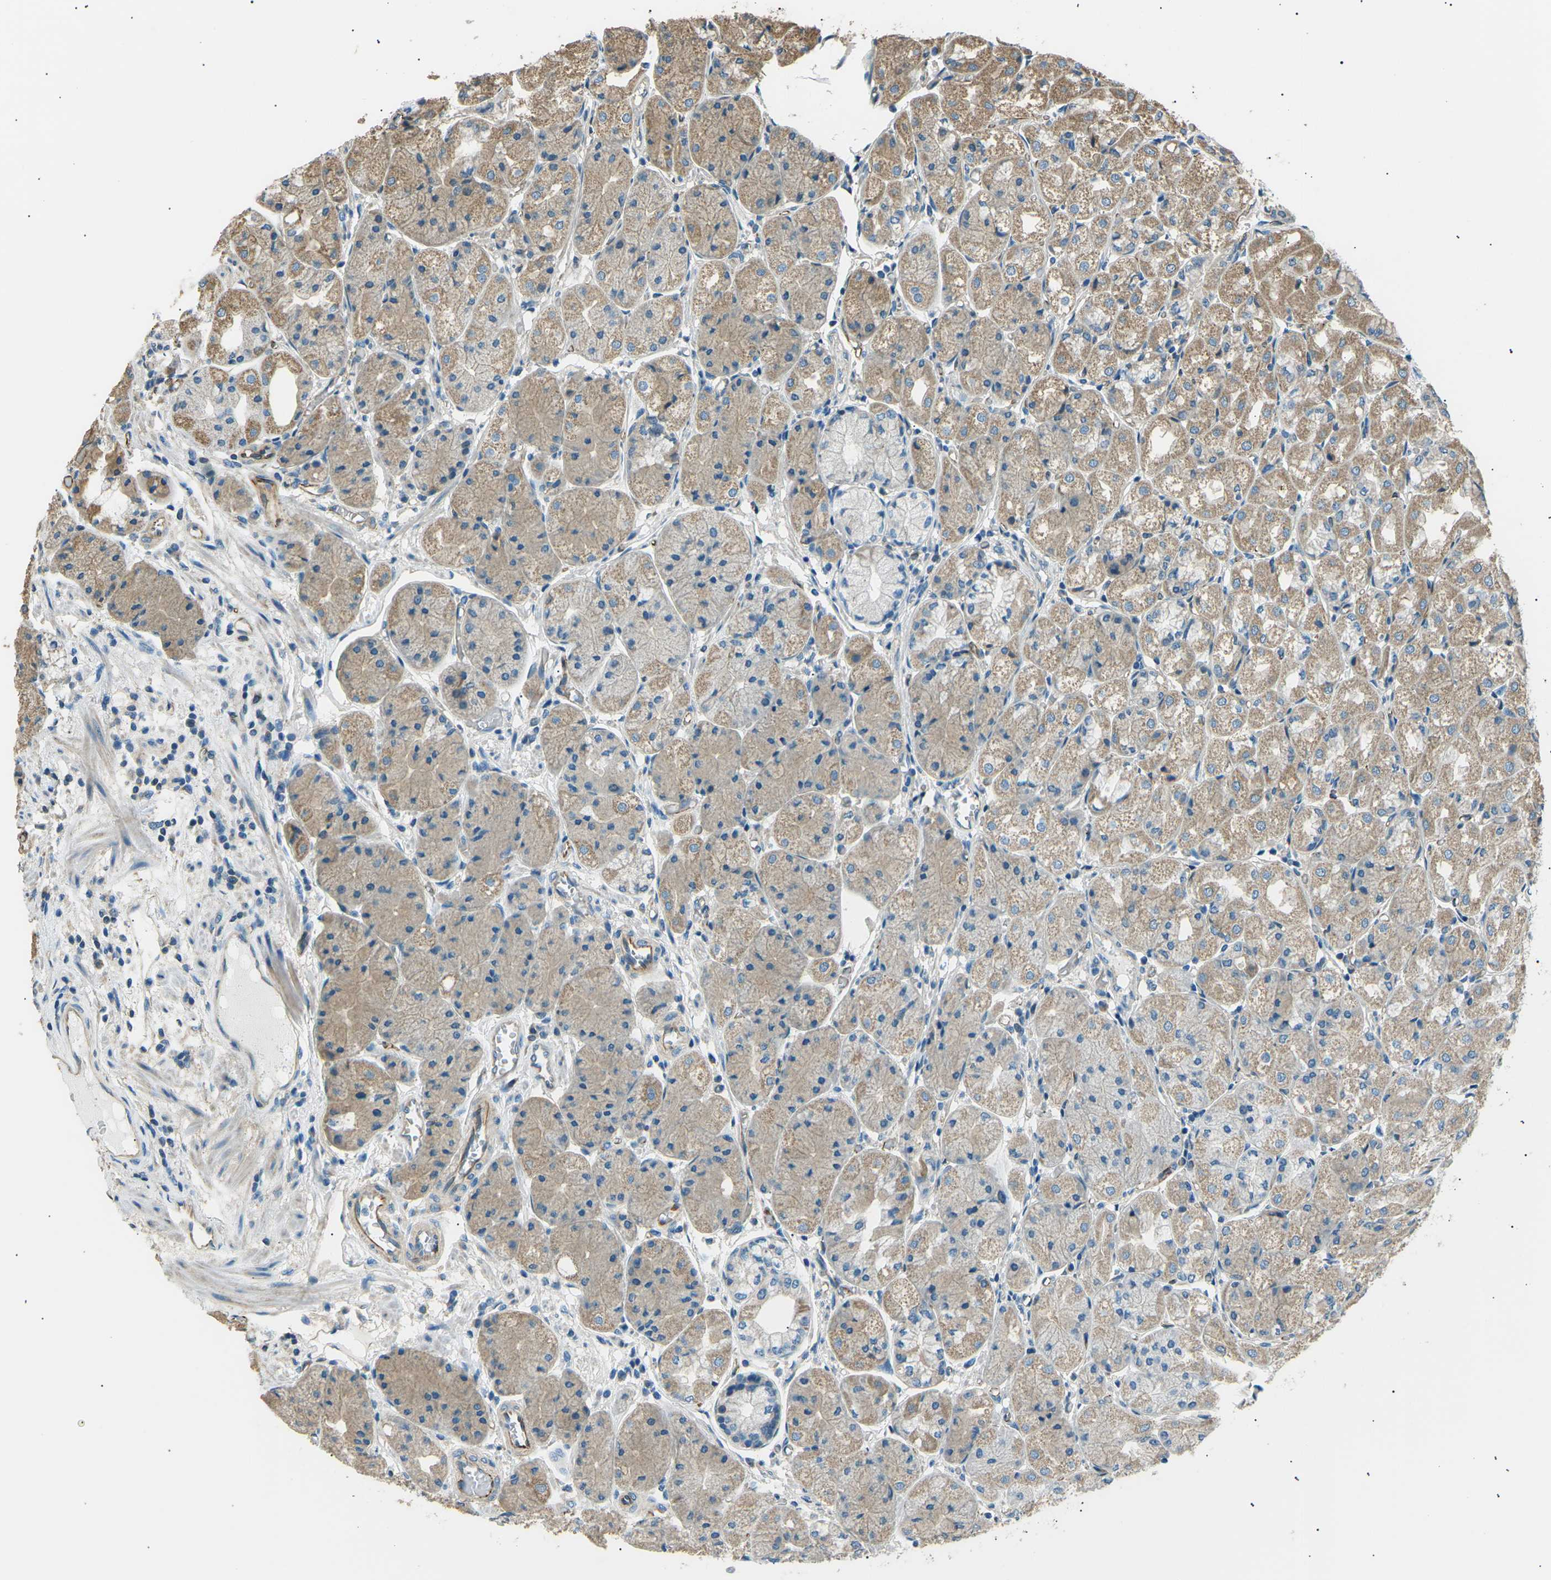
{"staining": {"intensity": "moderate", "quantity": ">75%", "location": "cytoplasmic/membranous"}, "tissue": "stomach", "cell_type": "Glandular cells", "image_type": "normal", "snomed": [{"axis": "morphology", "description": "Normal tissue, NOS"}, {"axis": "topography", "description": "Stomach, upper"}], "caption": "Benign stomach was stained to show a protein in brown. There is medium levels of moderate cytoplasmic/membranous staining in approximately >75% of glandular cells. Using DAB (3,3'-diaminobenzidine) (brown) and hematoxylin (blue) stains, captured at high magnification using brightfield microscopy.", "gene": "SLK", "patient": {"sex": "male", "age": 72}}